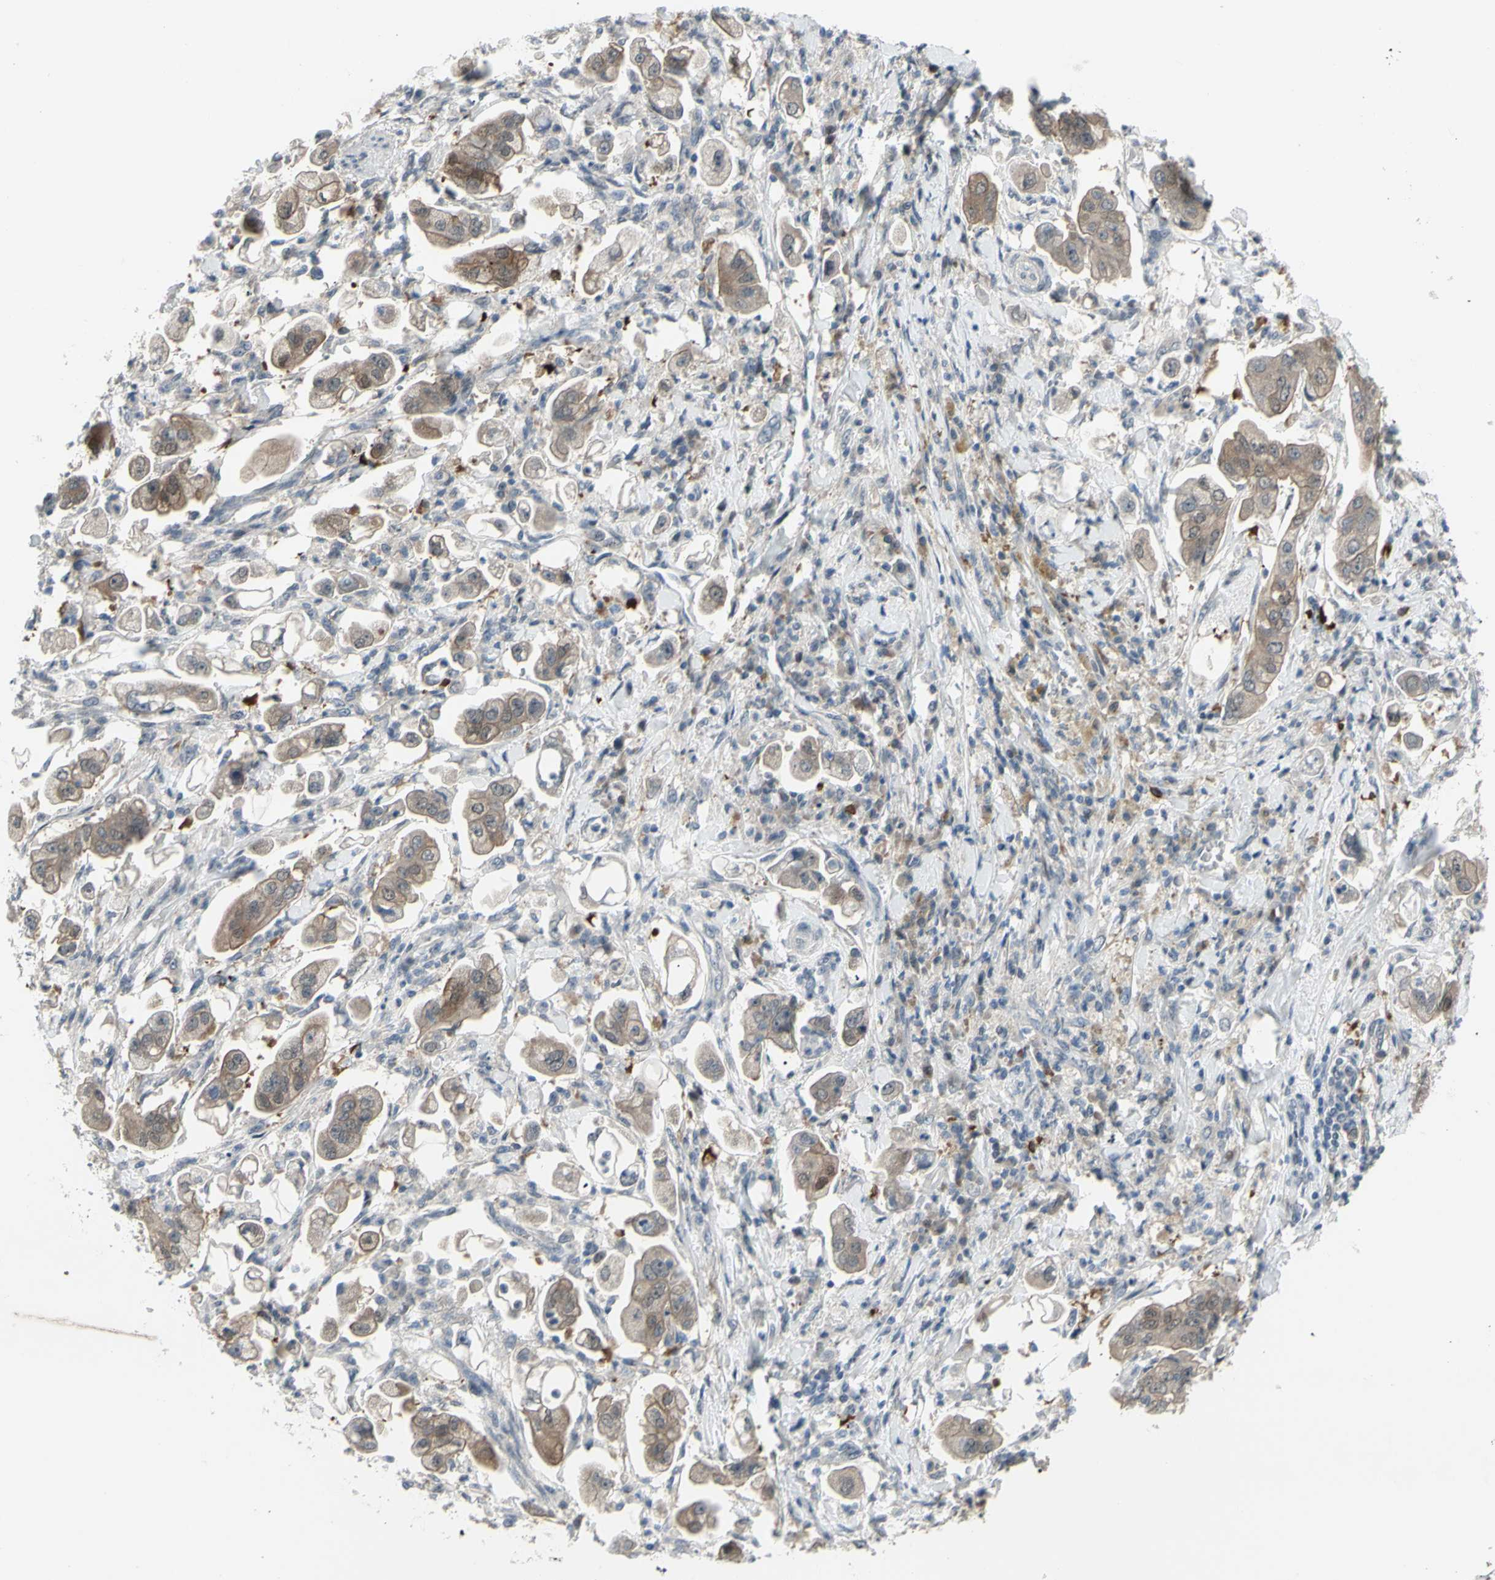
{"staining": {"intensity": "moderate", "quantity": ">75%", "location": "cytoplasmic/membranous"}, "tissue": "stomach cancer", "cell_type": "Tumor cells", "image_type": "cancer", "snomed": [{"axis": "morphology", "description": "Adenocarcinoma, NOS"}, {"axis": "topography", "description": "Stomach"}], "caption": "Human stomach adenocarcinoma stained for a protein (brown) shows moderate cytoplasmic/membranous positive positivity in approximately >75% of tumor cells.", "gene": "ETNK1", "patient": {"sex": "male", "age": 62}}